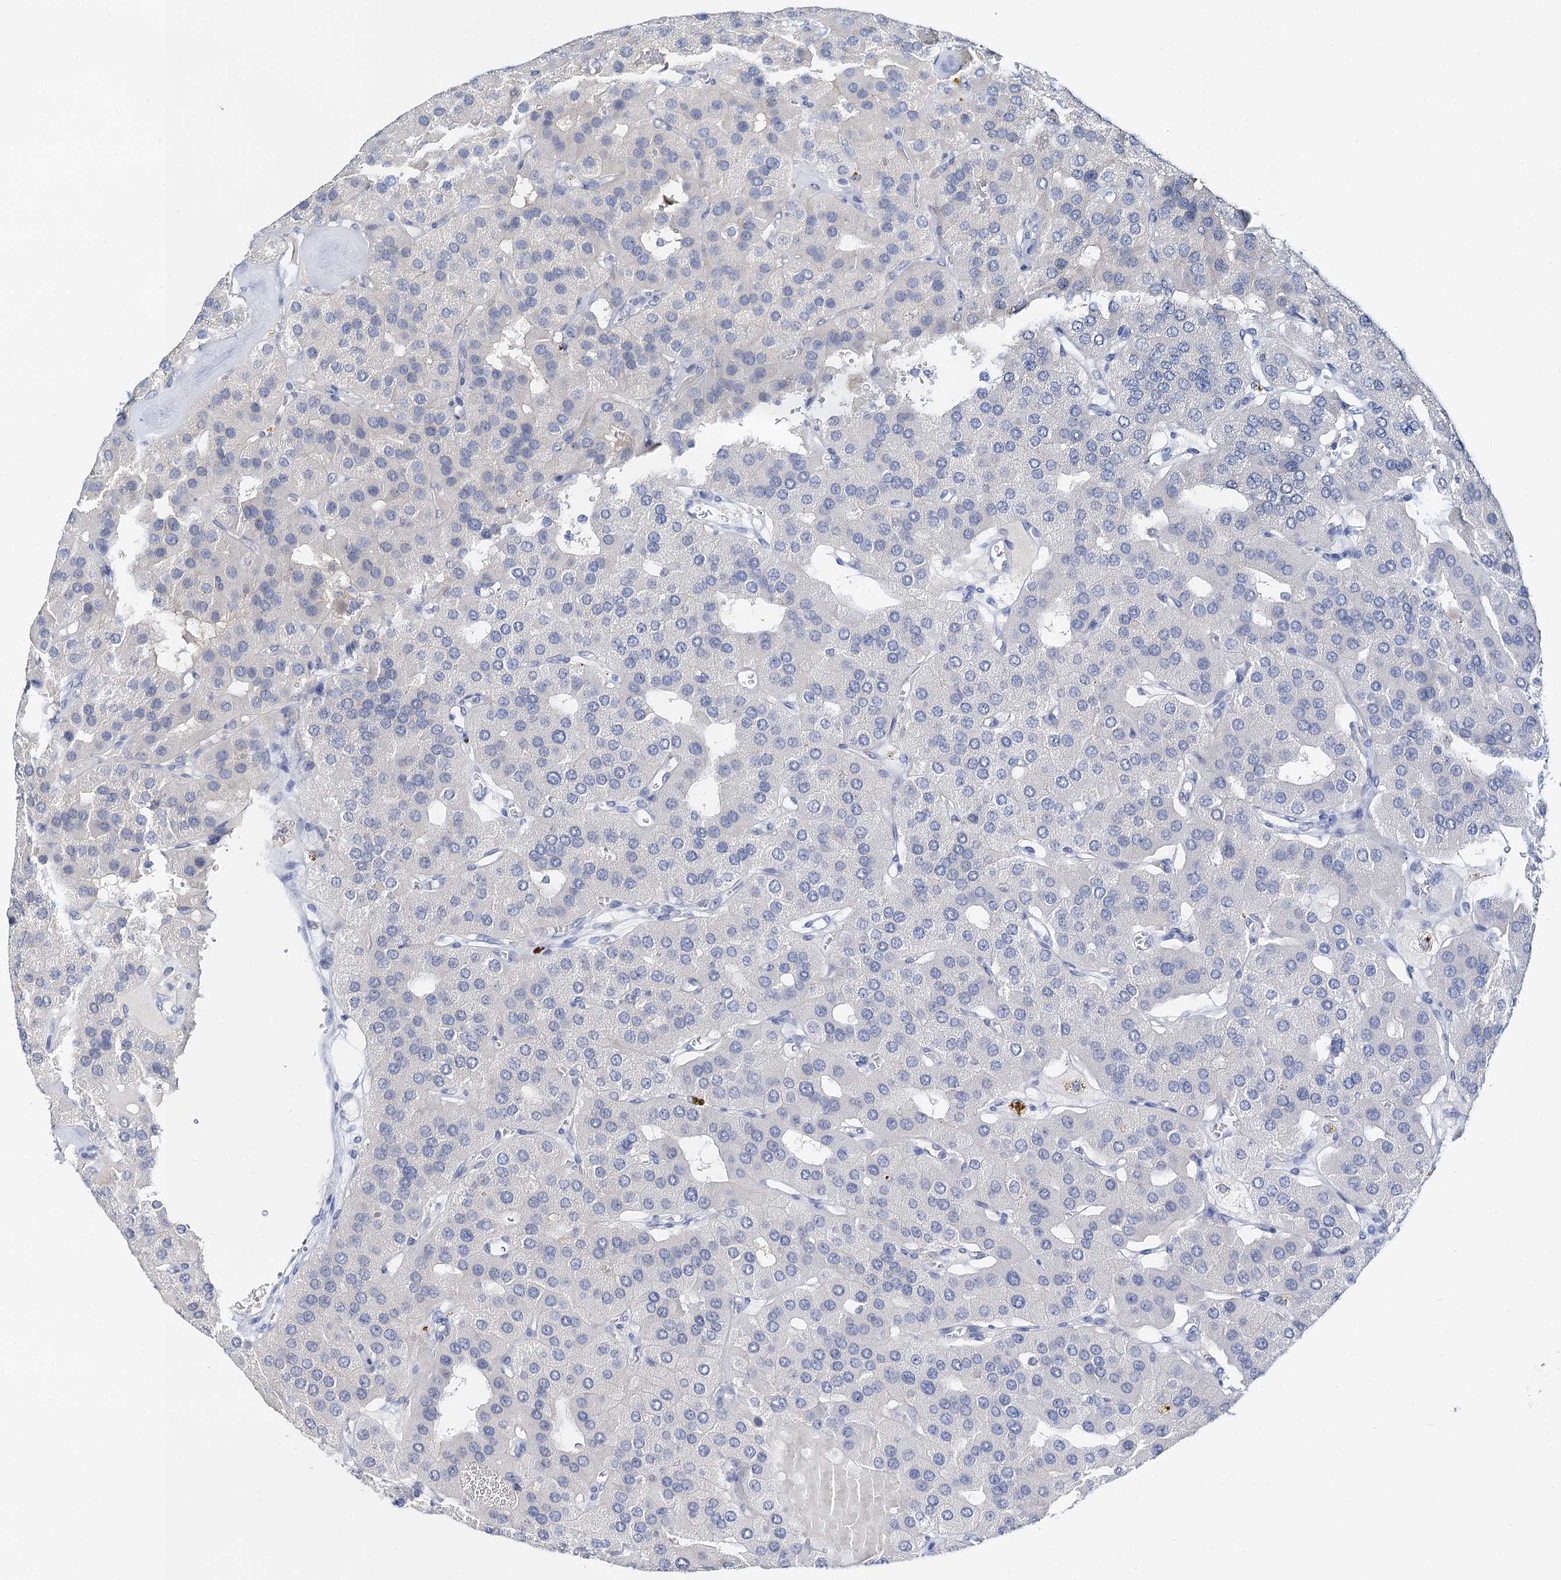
{"staining": {"intensity": "negative", "quantity": "none", "location": "none"}, "tissue": "parathyroid gland", "cell_type": "Glandular cells", "image_type": "normal", "snomed": [{"axis": "morphology", "description": "Normal tissue, NOS"}, {"axis": "morphology", "description": "Adenoma, NOS"}, {"axis": "topography", "description": "Parathyroid gland"}], "caption": "High power microscopy photomicrograph of an immunohistochemistry (IHC) photomicrograph of normal parathyroid gland, revealing no significant expression in glandular cells.", "gene": "NOP2", "patient": {"sex": "female", "age": 86}}